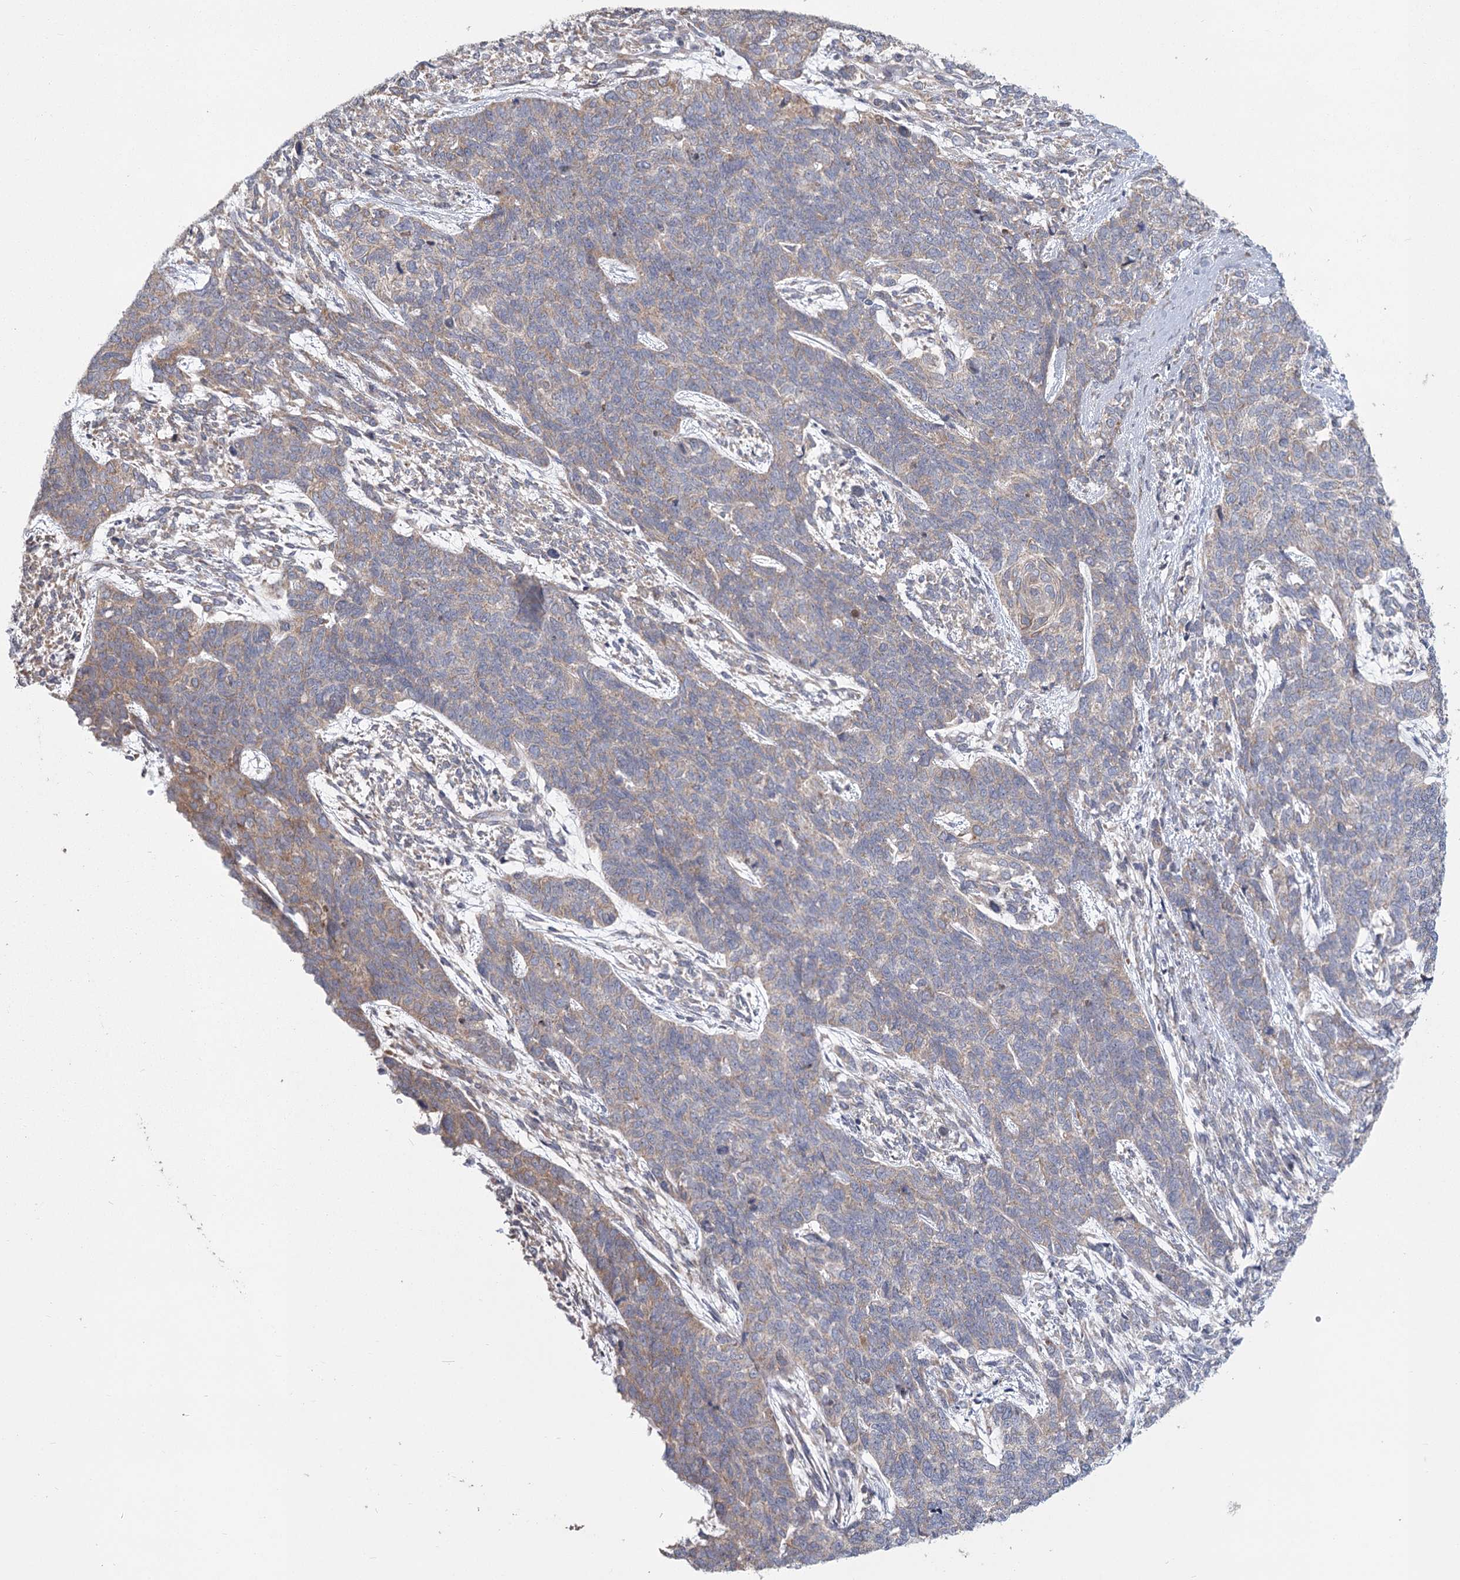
{"staining": {"intensity": "weak", "quantity": "<25%", "location": "cytoplasmic/membranous"}, "tissue": "cervical cancer", "cell_type": "Tumor cells", "image_type": "cancer", "snomed": [{"axis": "morphology", "description": "Squamous cell carcinoma, NOS"}, {"axis": "topography", "description": "Cervix"}], "caption": "An immunohistochemistry micrograph of cervical squamous cell carcinoma is shown. There is no staining in tumor cells of cervical squamous cell carcinoma.", "gene": "CNTLN", "patient": {"sex": "female", "age": 63}}